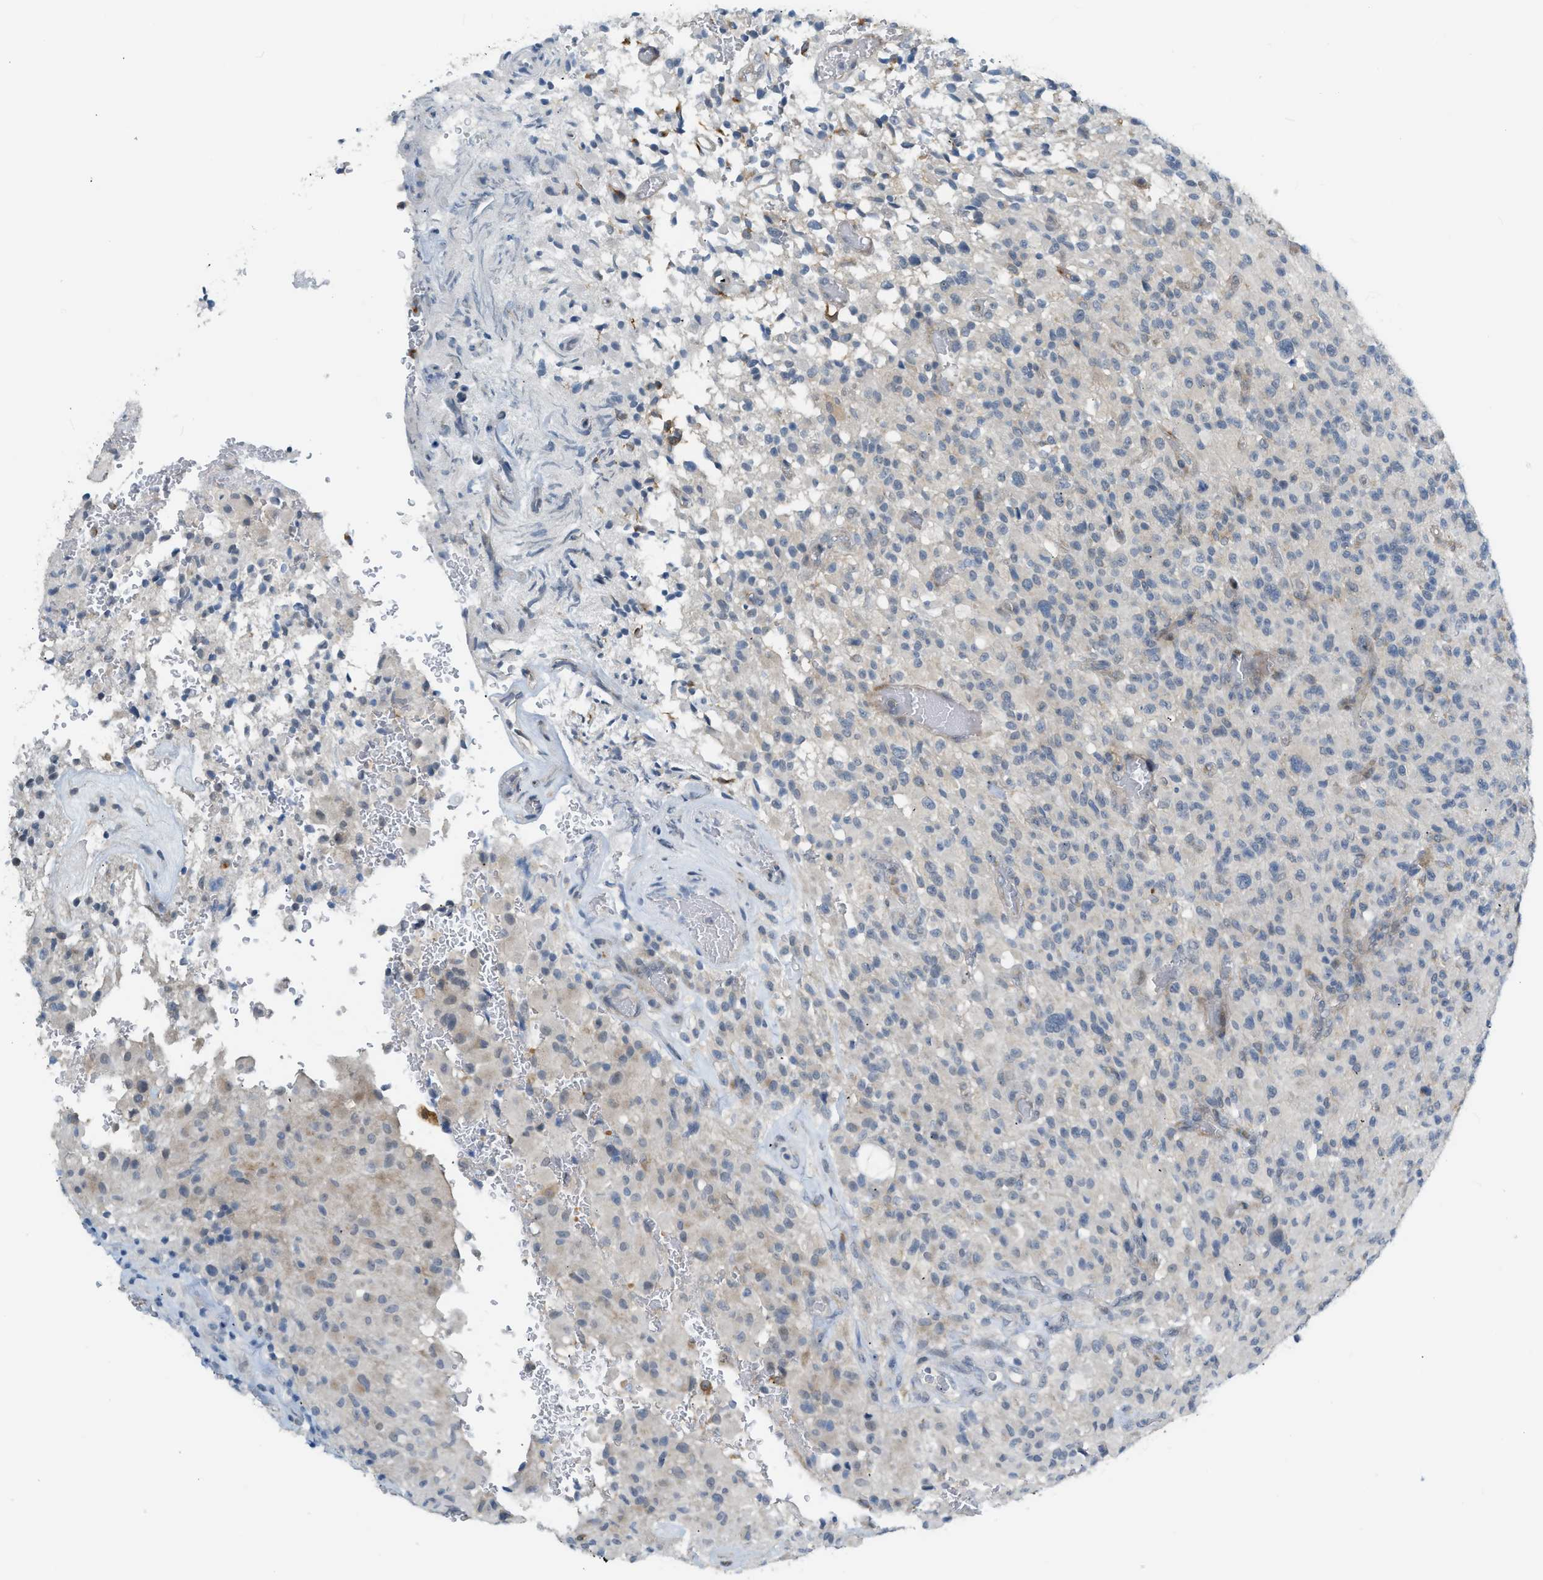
{"staining": {"intensity": "moderate", "quantity": "25%-75%", "location": "cytoplasmic/membranous"}, "tissue": "glioma", "cell_type": "Tumor cells", "image_type": "cancer", "snomed": [{"axis": "morphology", "description": "Glioma, malignant, High grade"}, {"axis": "topography", "description": "Brain"}], "caption": "Immunohistochemistry (DAB (3,3'-diaminobenzidine)) staining of human glioma demonstrates moderate cytoplasmic/membranous protein expression in about 25%-75% of tumor cells.", "gene": "ZNF408", "patient": {"sex": "male", "age": 71}}